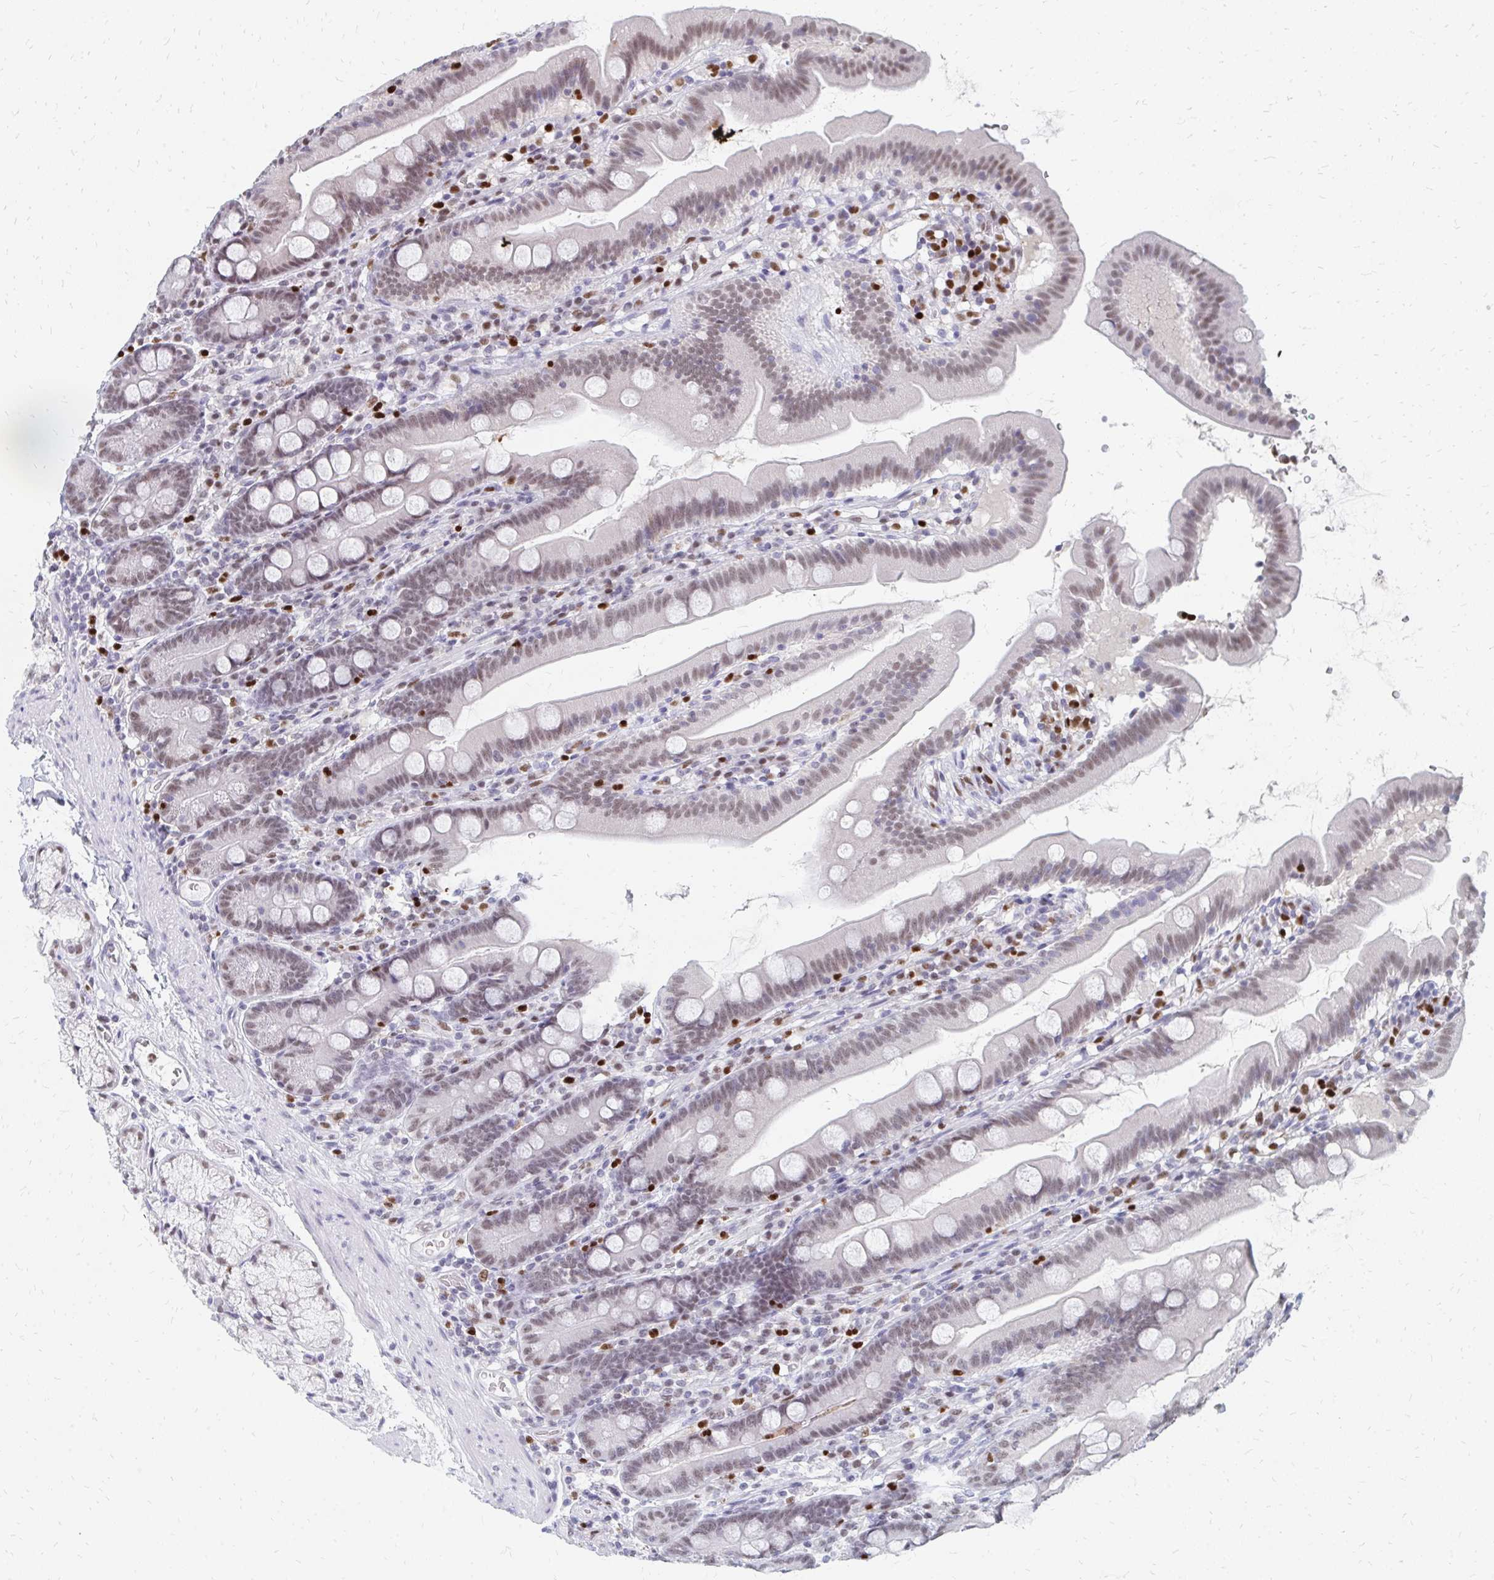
{"staining": {"intensity": "moderate", "quantity": "25%-75%", "location": "nuclear"}, "tissue": "duodenum", "cell_type": "Glandular cells", "image_type": "normal", "snomed": [{"axis": "morphology", "description": "Normal tissue, NOS"}, {"axis": "topography", "description": "Duodenum"}], "caption": "Immunohistochemical staining of normal human duodenum exhibits medium levels of moderate nuclear positivity in approximately 25%-75% of glandular cells.", "gene": "PLK3", "patient": {"sex": "female", "age": 67}}